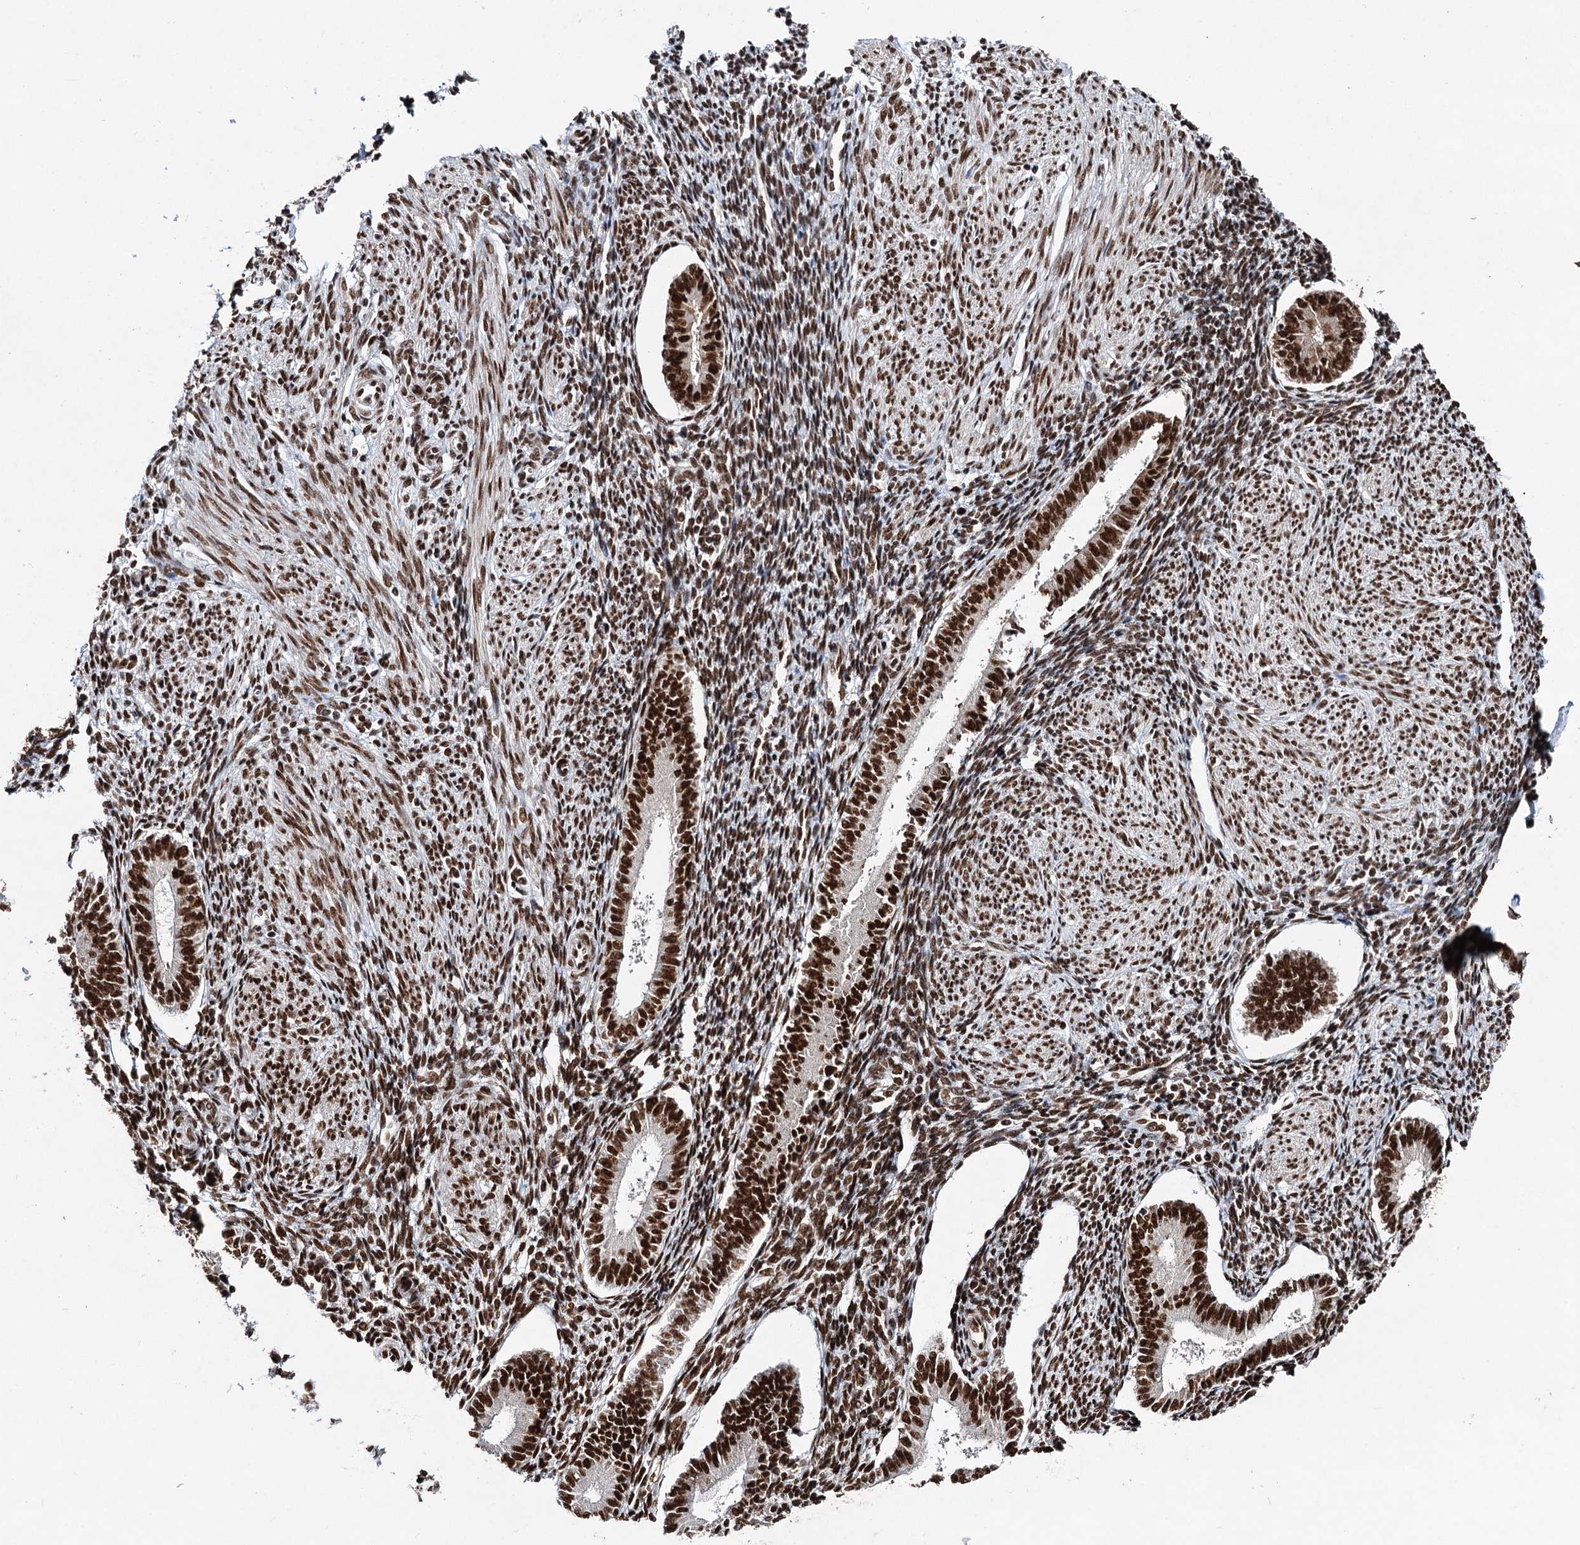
{"staining": {"intensity": "strong", "quantity": ">75%", "location": "nuclear"}, "tissue": "endometrium", "cell_type": "Cells in endometrial stroma", "image_type": "normal", "snomed": [{"axis": "morphology", "description": "Normal tissue, NOS"}, {"axis": "topography", "description": "Uterus"}, {"axis": "topography", "description": "Endometrium"}], "caption": "A high amount of strong nuclear expression is seen in about >75% of cells in endometrial stroma in unremarkable endometrium. Using DAB (brown) and hematoxylin (blue) stains, captured at high magnification using brightfield microscopy.", "gene": "MATR3", "patient": {"sex": "female", "age": 48}}